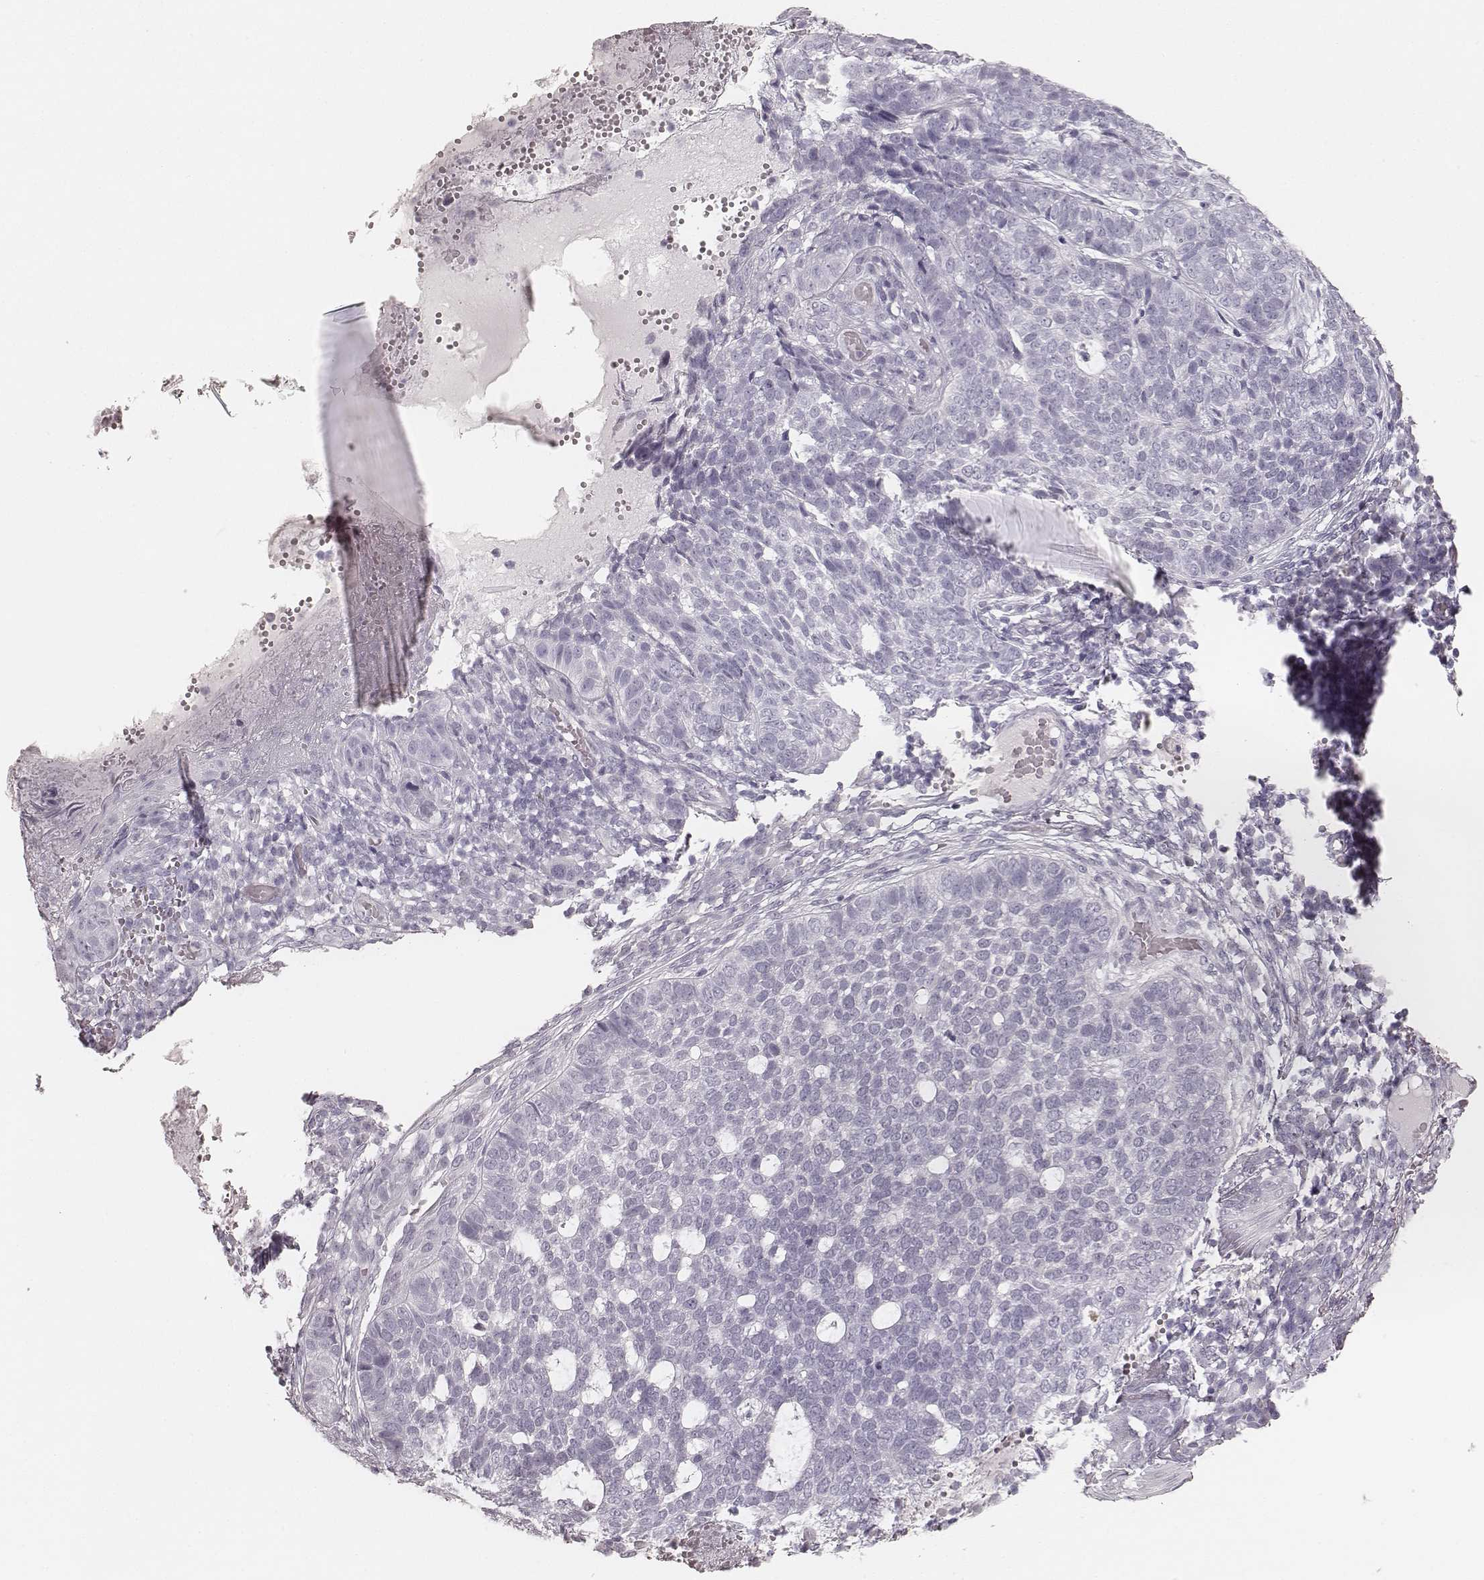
{"staining": {"intensity": "negative", "quantity": "none", "location": "none"}, "tissue": "skin cancer", "cell_type": "Tumor cells", "image_type": "cancer", "snomed": [{"axis": "morphology", "description": "Basal cell carcinoma"}, {"axis": "topography", "description": "Skin"}], "caption": "IHC image of neoplastic tissue: human skin cancer stained with DAB (3,3'-diaminobenzidine) reveals no significant protein positivity in tumor cells.", "gene": "KRT34", "patient": {"sex": "female", "age": 69}}